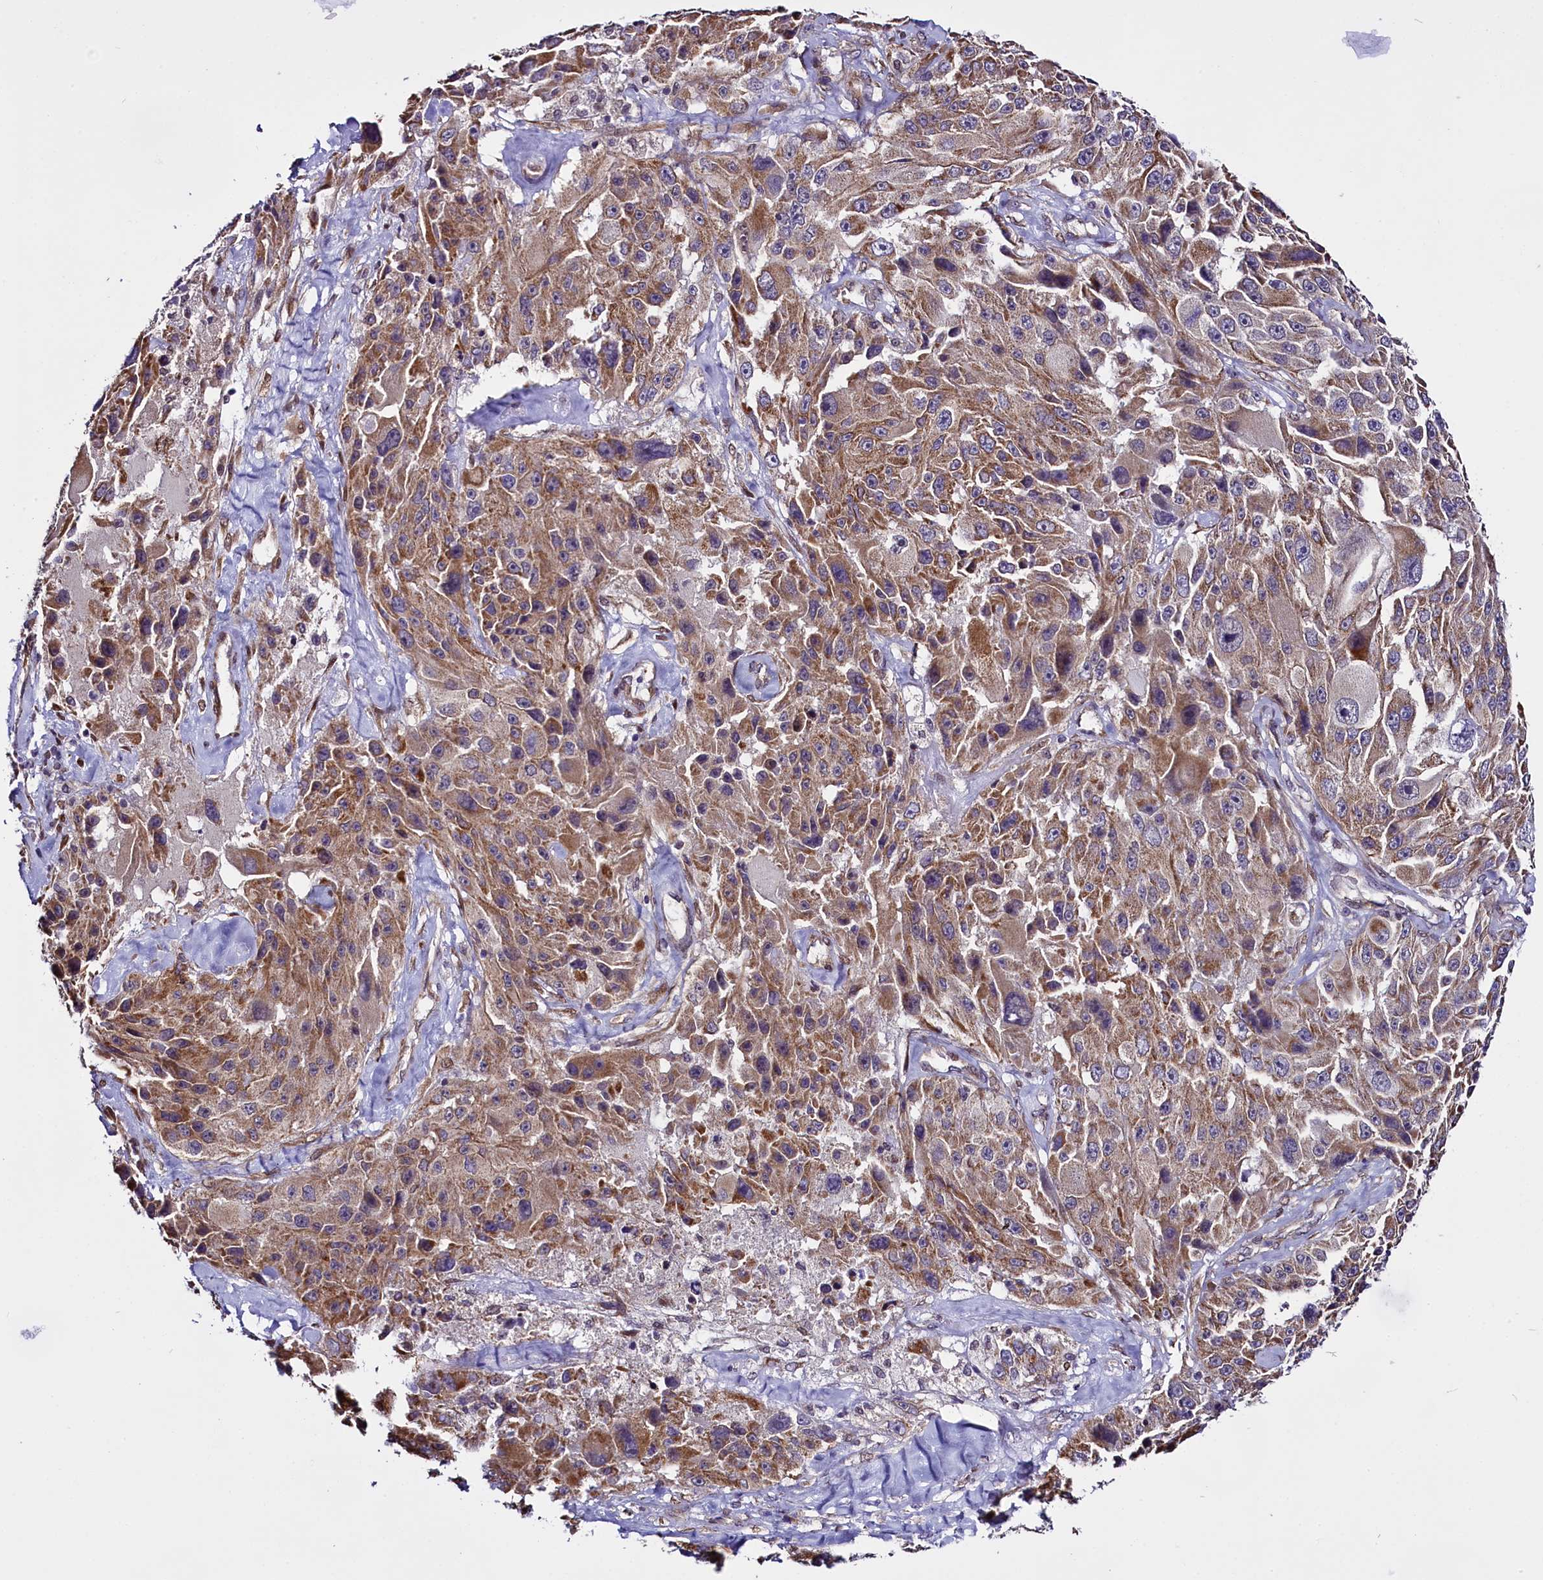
{"staining": {"intensity": "moderate", "quantity": ">75%", "location": "cytoplasmic/membranous"}, "tissue": "melanoma", "cell_type": "Tumor cells", "image_type": "cancer", "snomed": [{"axis": "morphology", "description": "Malignant melanoma, Metastatic site"}, {"axis": "topography", "description": "Lymph node"}], "caption": "Moderate cytoplasmic/membranous expression for a protein is appreciated in about >75% of tumor cells of melanoma using immunohistochemistry.", "gene": "UACA", "patient": {"sex": "male", "age": 62}}